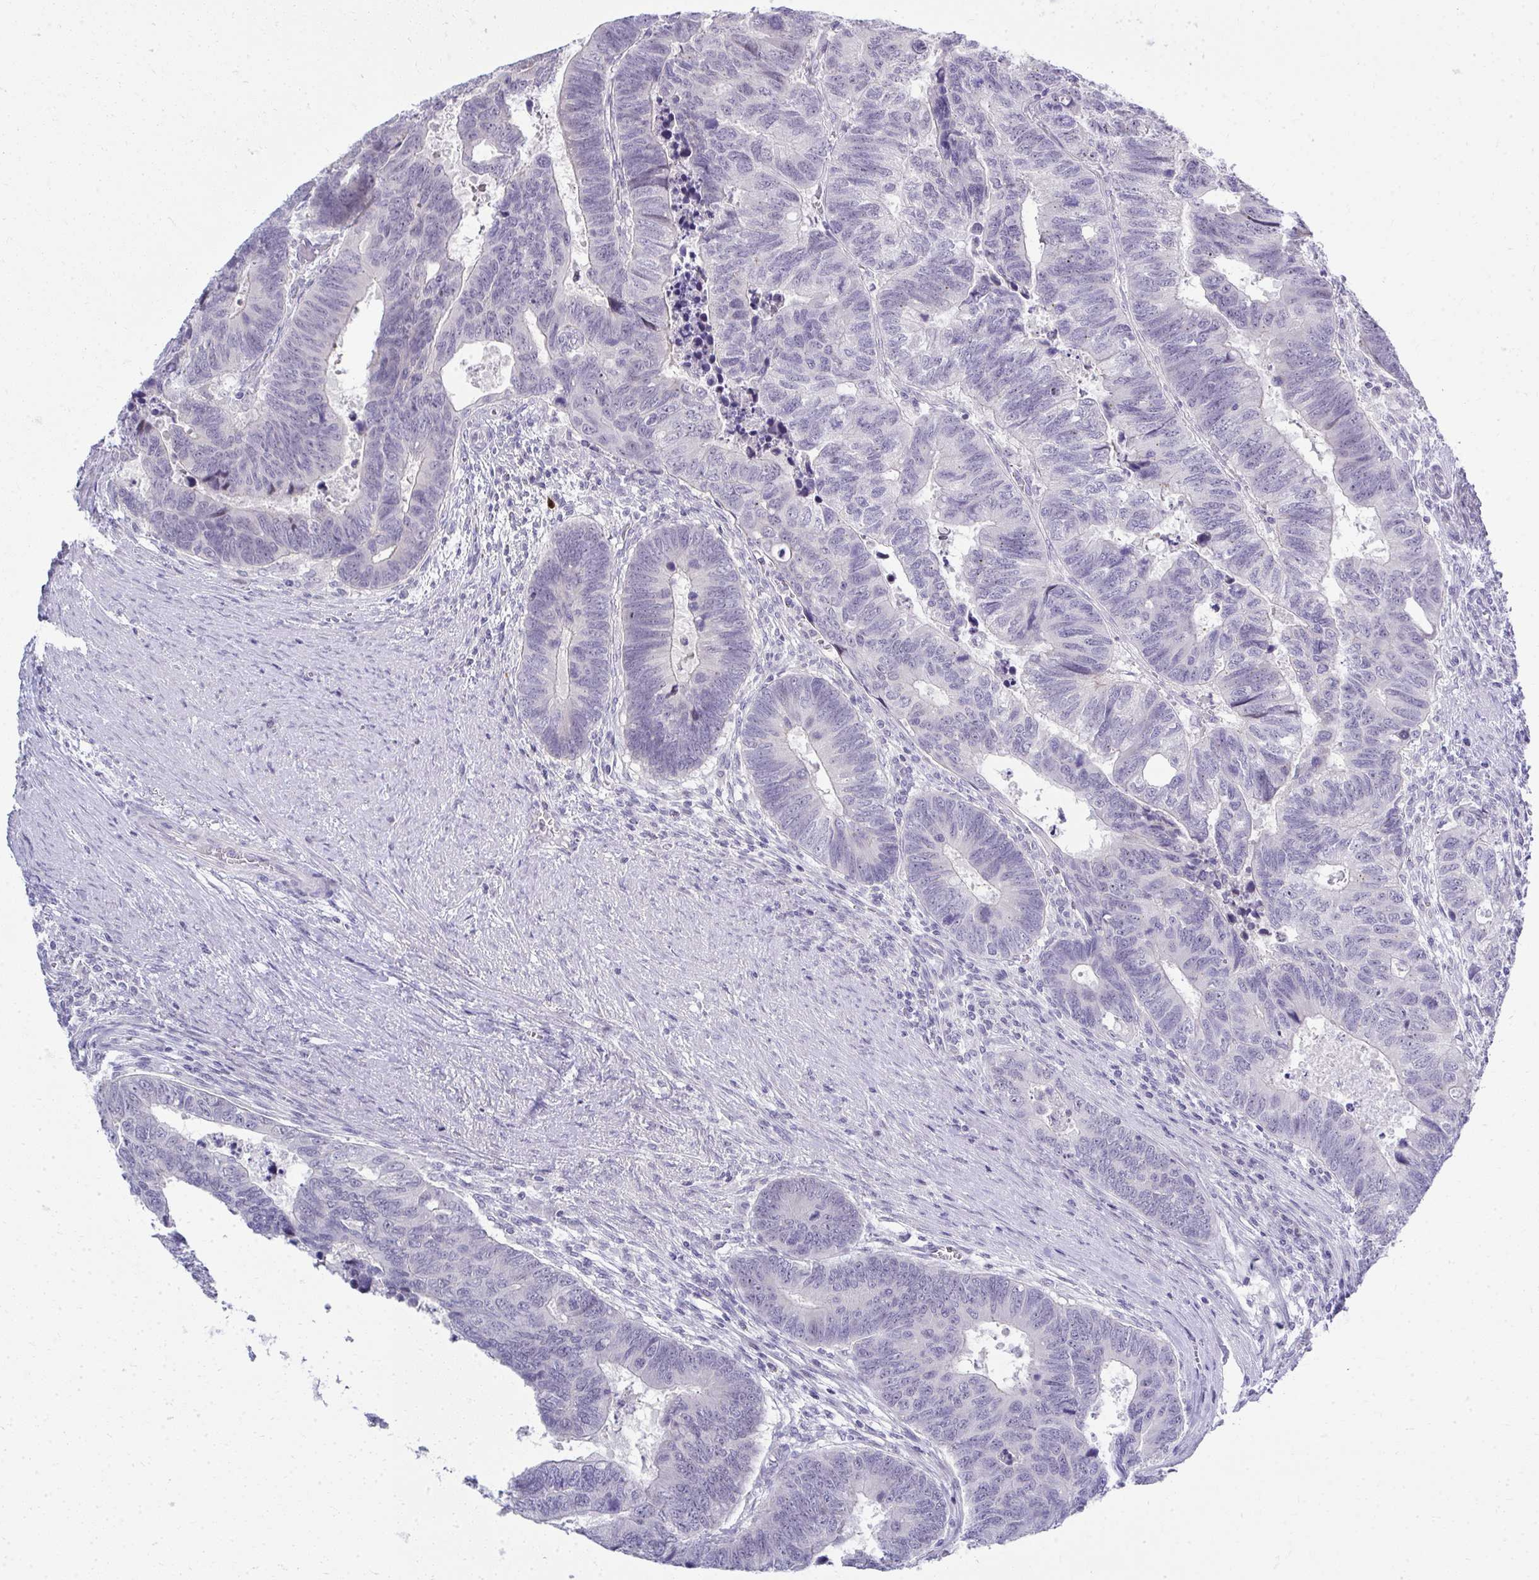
{"staining": {"intensity": "negative", "quantity": "none", "location": "none"}, "tissue": "colorectal cancer", "cell_type": "Tumor cells", "image_type": "cancer", "snomed": [{"axis": "morphology", "description": "Adenocarcinoma, NOS"}, {"axis": "topography", "description": "Colon"}], "caption": "Immunohistochemistry (IHC) photomicrograph of human colorectal cancer (adenocarcinoma) stained for a protein (brown), which exhibits no positivity in tumor cells.", "gene": "EID3", "patient": {"sex": "male", "age": 62}}